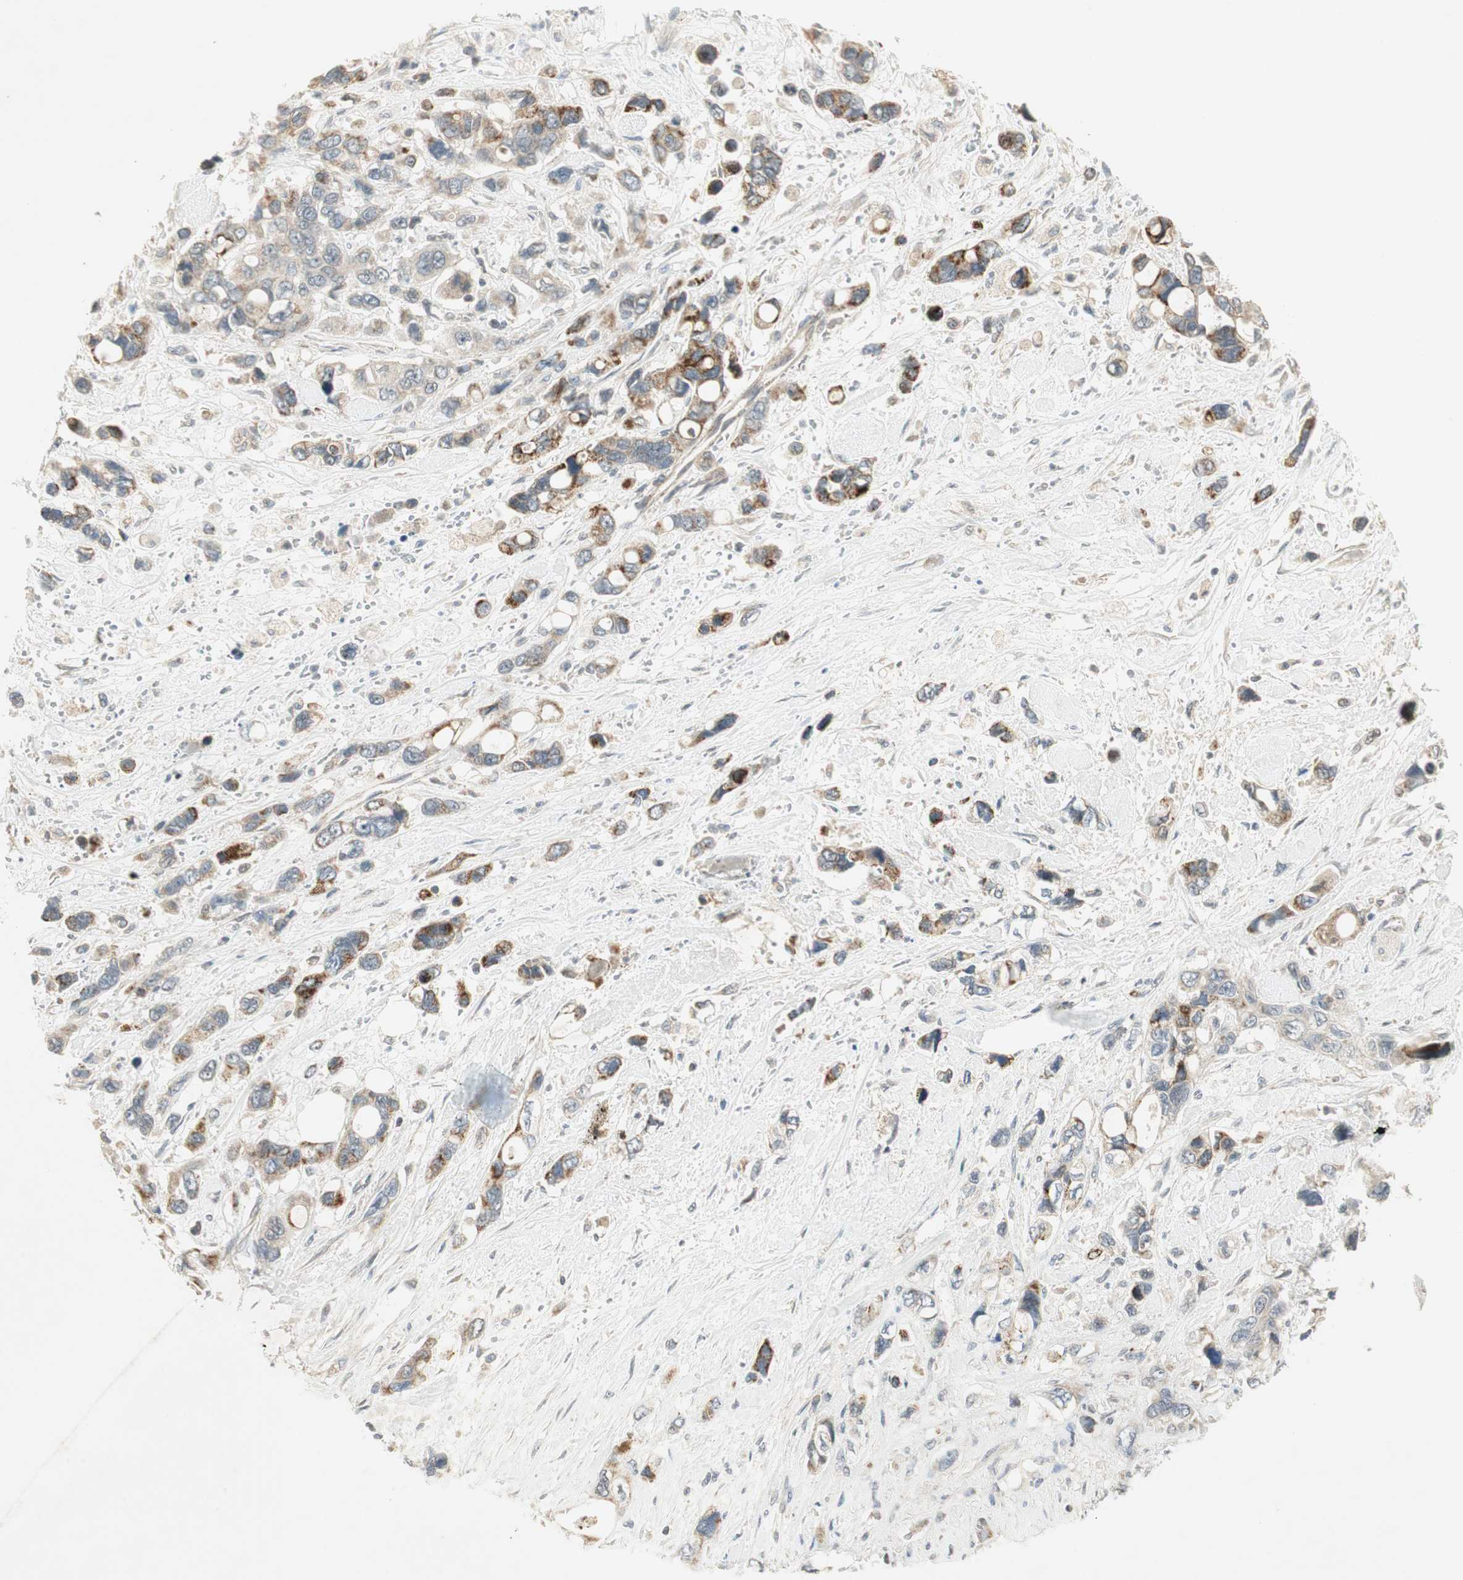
{"staining": {"intensity": "moderate", "quantity": "25%-75%", "location": "cytoplasmic/membranous"}, "tissue": "pancreatic cancer", "cell_type": "Tumor cells", "image_type": "cancer", "snomed": [{"axis": "morphology", "description": "Adenocarcinoma, NOS"}, {"axis": "topography", "description": "Pancreas"}], "caption": "An immunohistochemistry (IHC) image of neoplastic tissue is shown. Protein staining in brown shows moderate cytoplasmic/membranous positivity in pancreatic cancer (adenocarcinoma) within tumor cells. (Stains: DAB (3,3'-diaminobenzidine) in brown, nuclei in blue, Microscopy: brightfield microscopy at high magnification).", "gene": "USP2", "patient": {"sex": "male", "age": 46}}